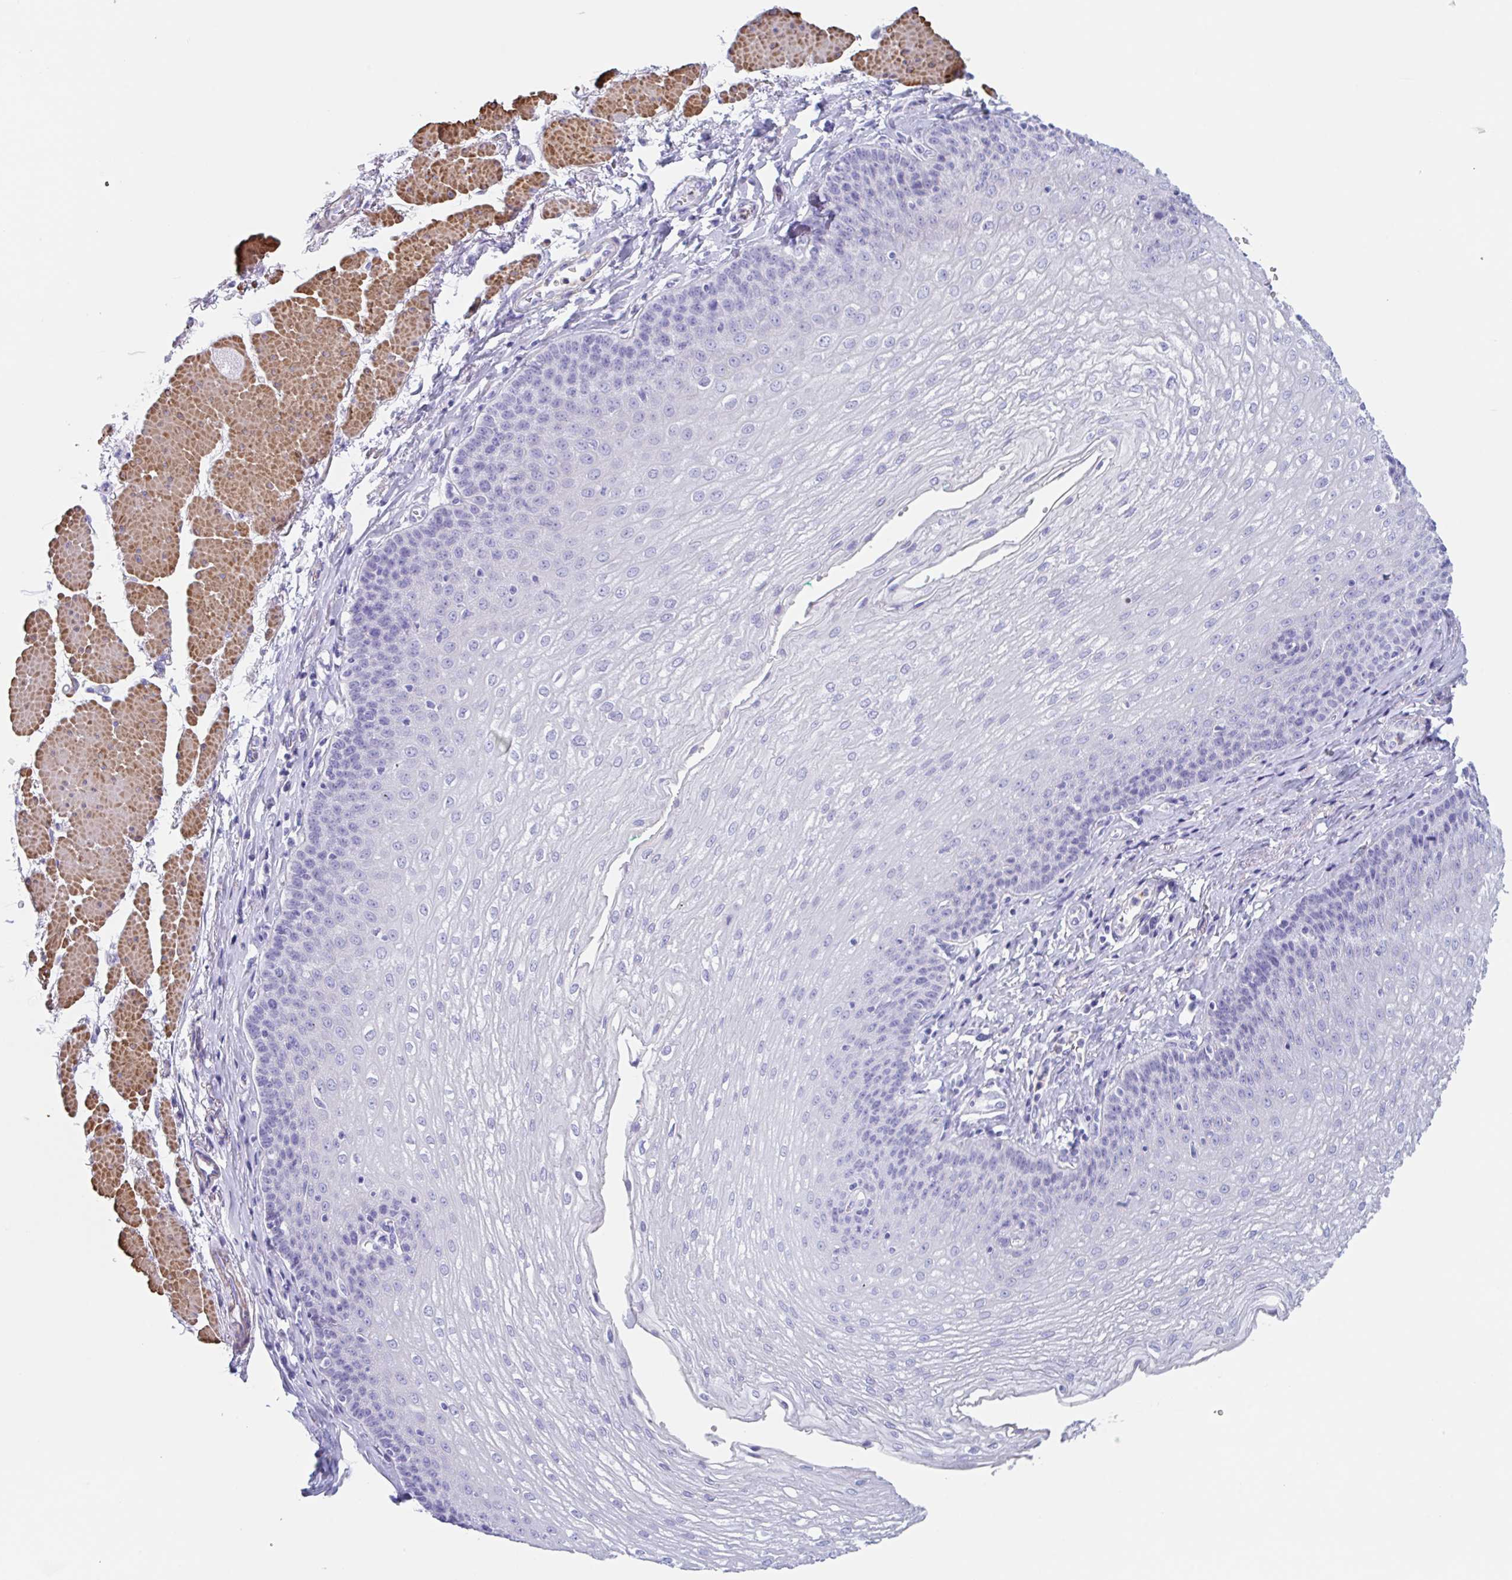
{"staining": {"intensity": "negative", "quantity": "none", "location": "none"}, "tissue": "esophagus", "cell_type": "Squamous epithelial cells", "image_type": "normal", "snomed": [{"axis": "morphology", "description": "Normal tissue, NOS"}, {"axis": "topography", "description": "Esophagus"}], "caption": "This is a micrograph of immunohistochemistry staining of benign esophagus, which shows no positivity in squamous epithelial cells.", "gene": "TAS2R41", "patient": {"sex": "female", "age": 81}}